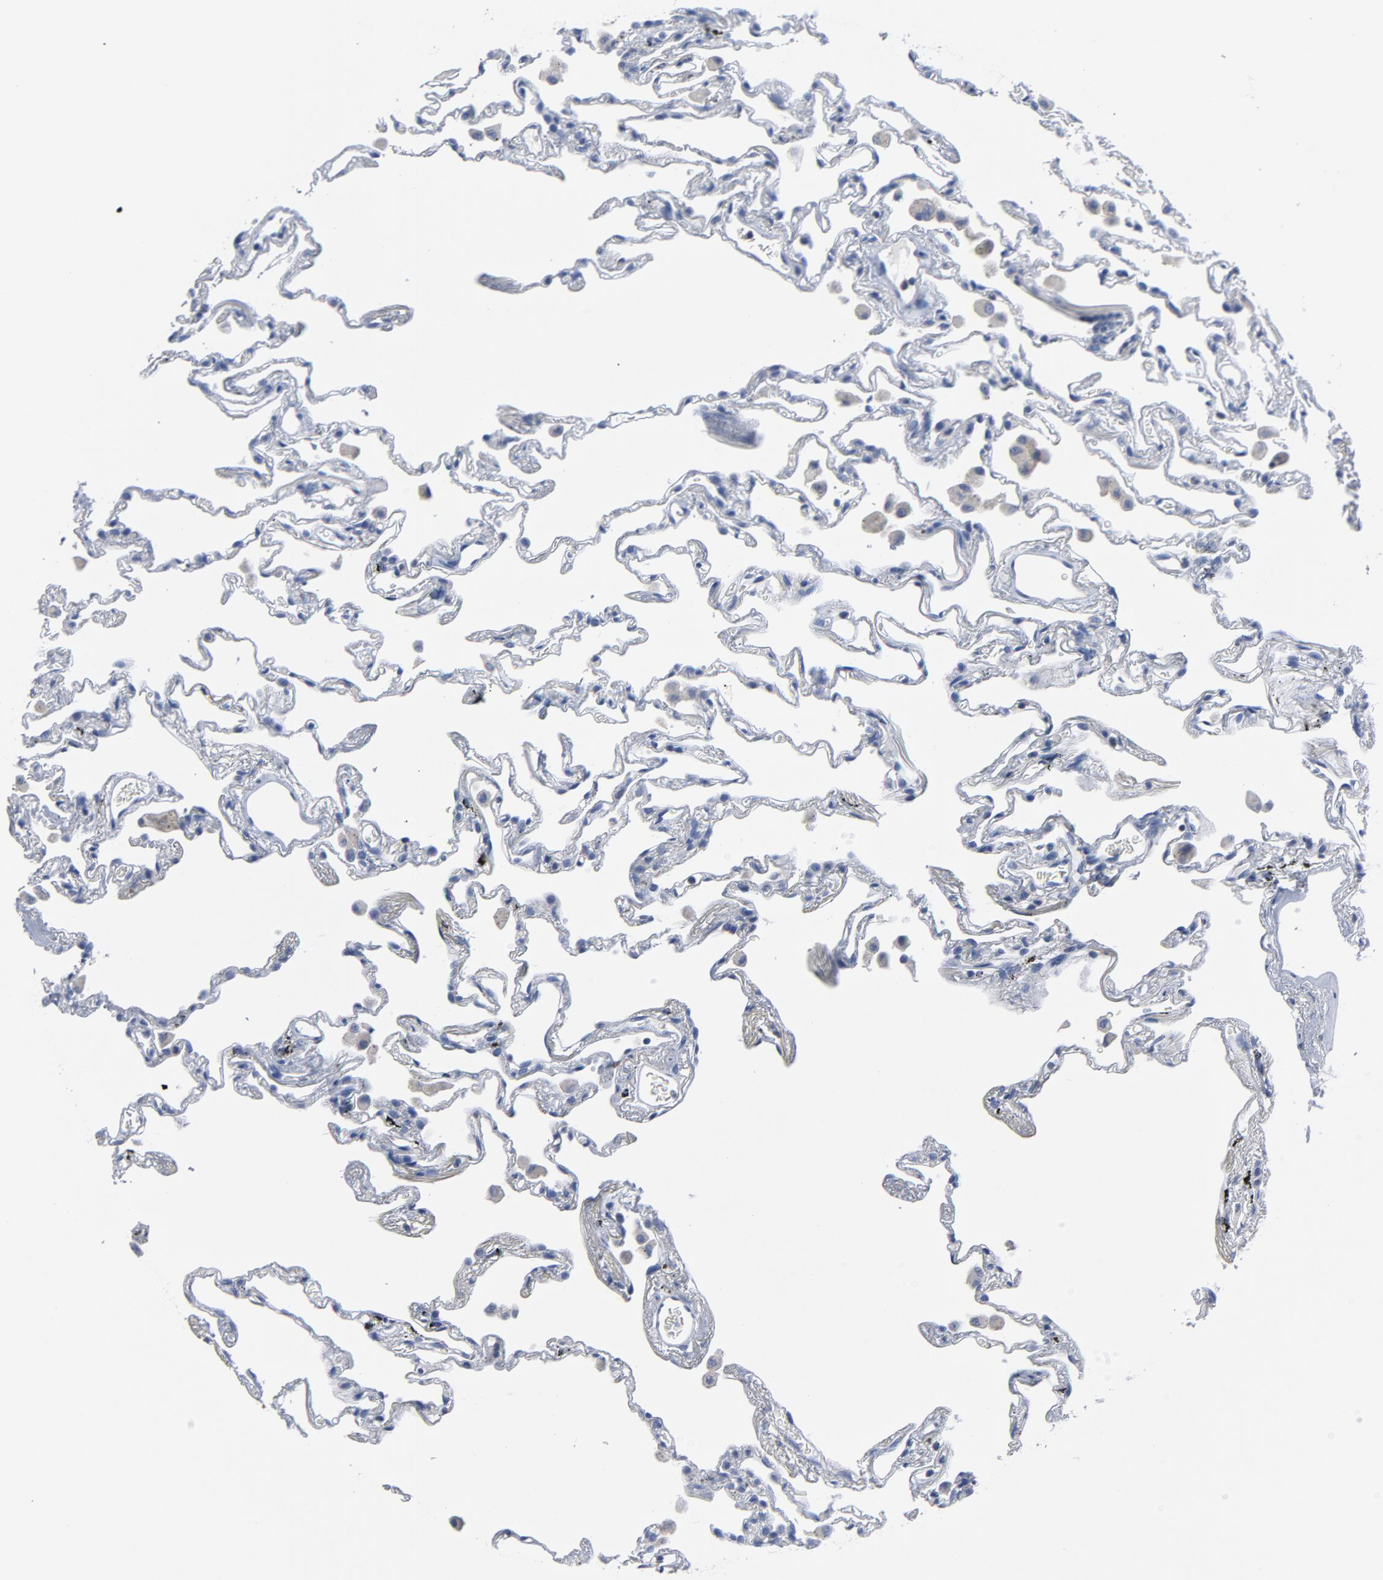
{"staining": {"intensity": "negative", "quantity": "none", "location": "none"}, "tissue": "lung", "cell_type": "Alveolar cells", "image_type": "normal", "snomed": [{"axis": "morphology", "description": "Normal tissue, NOS"}, {"axis": "morphology", "description": "Inflammation, NOS"}, {"axis": "topography", "description": "Lung"}], "caption": "Immunohistochemical staining of normal human lung shows no significant positivity in alveolar cells. (Immunohistochemistry, brightfield microscopy, high magnification).", "gene": "CDC20", "patient": {"sex": "male", "age": 69}}